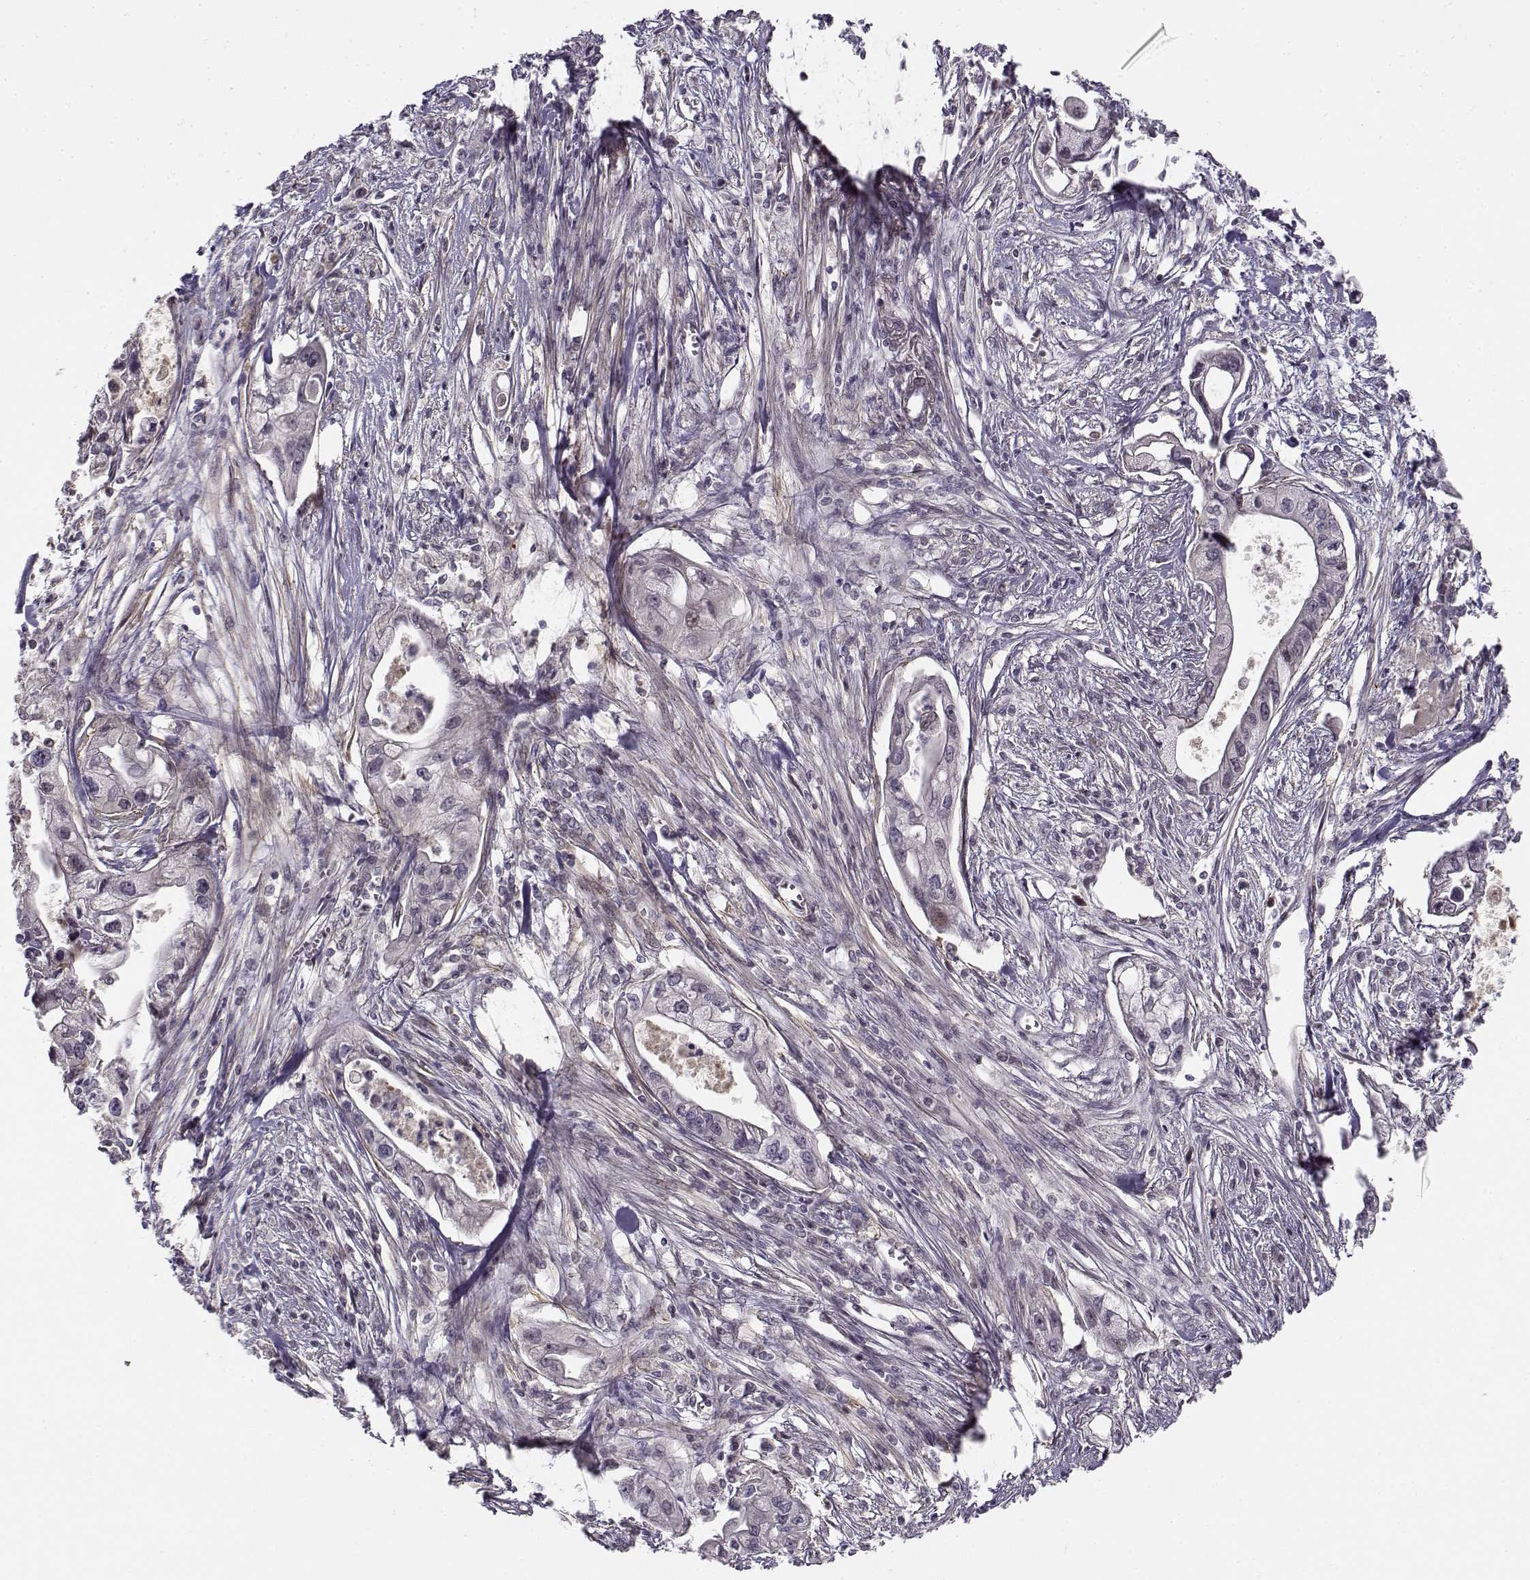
{"staining": {"intensity": "negative", "quantity": "none", "location": "none"}, "tissue": "pancreatic cancer", "cell_type": "Tumor cells", "image_type": "cancer", "snomed": [{"axis": "morphology", "description": "Adenocarcinoma, NOS"}, {"axis": "topography", "description": "Pancreas"}], "caption": "This photomicrograph is of adenocarcinoma (pancreatic) stained with IHC to label a protein in brown with the nuclei are counter-stained blue. There is no staining in tumor cells. Brightfield microscopy of immunohistochemistry (IHC) stained with DAB (brown) and hematoxylin (blue), captured at high magnification.", "gene": "RGS9BP", "patient": {"sex": "male", "age": 70}}